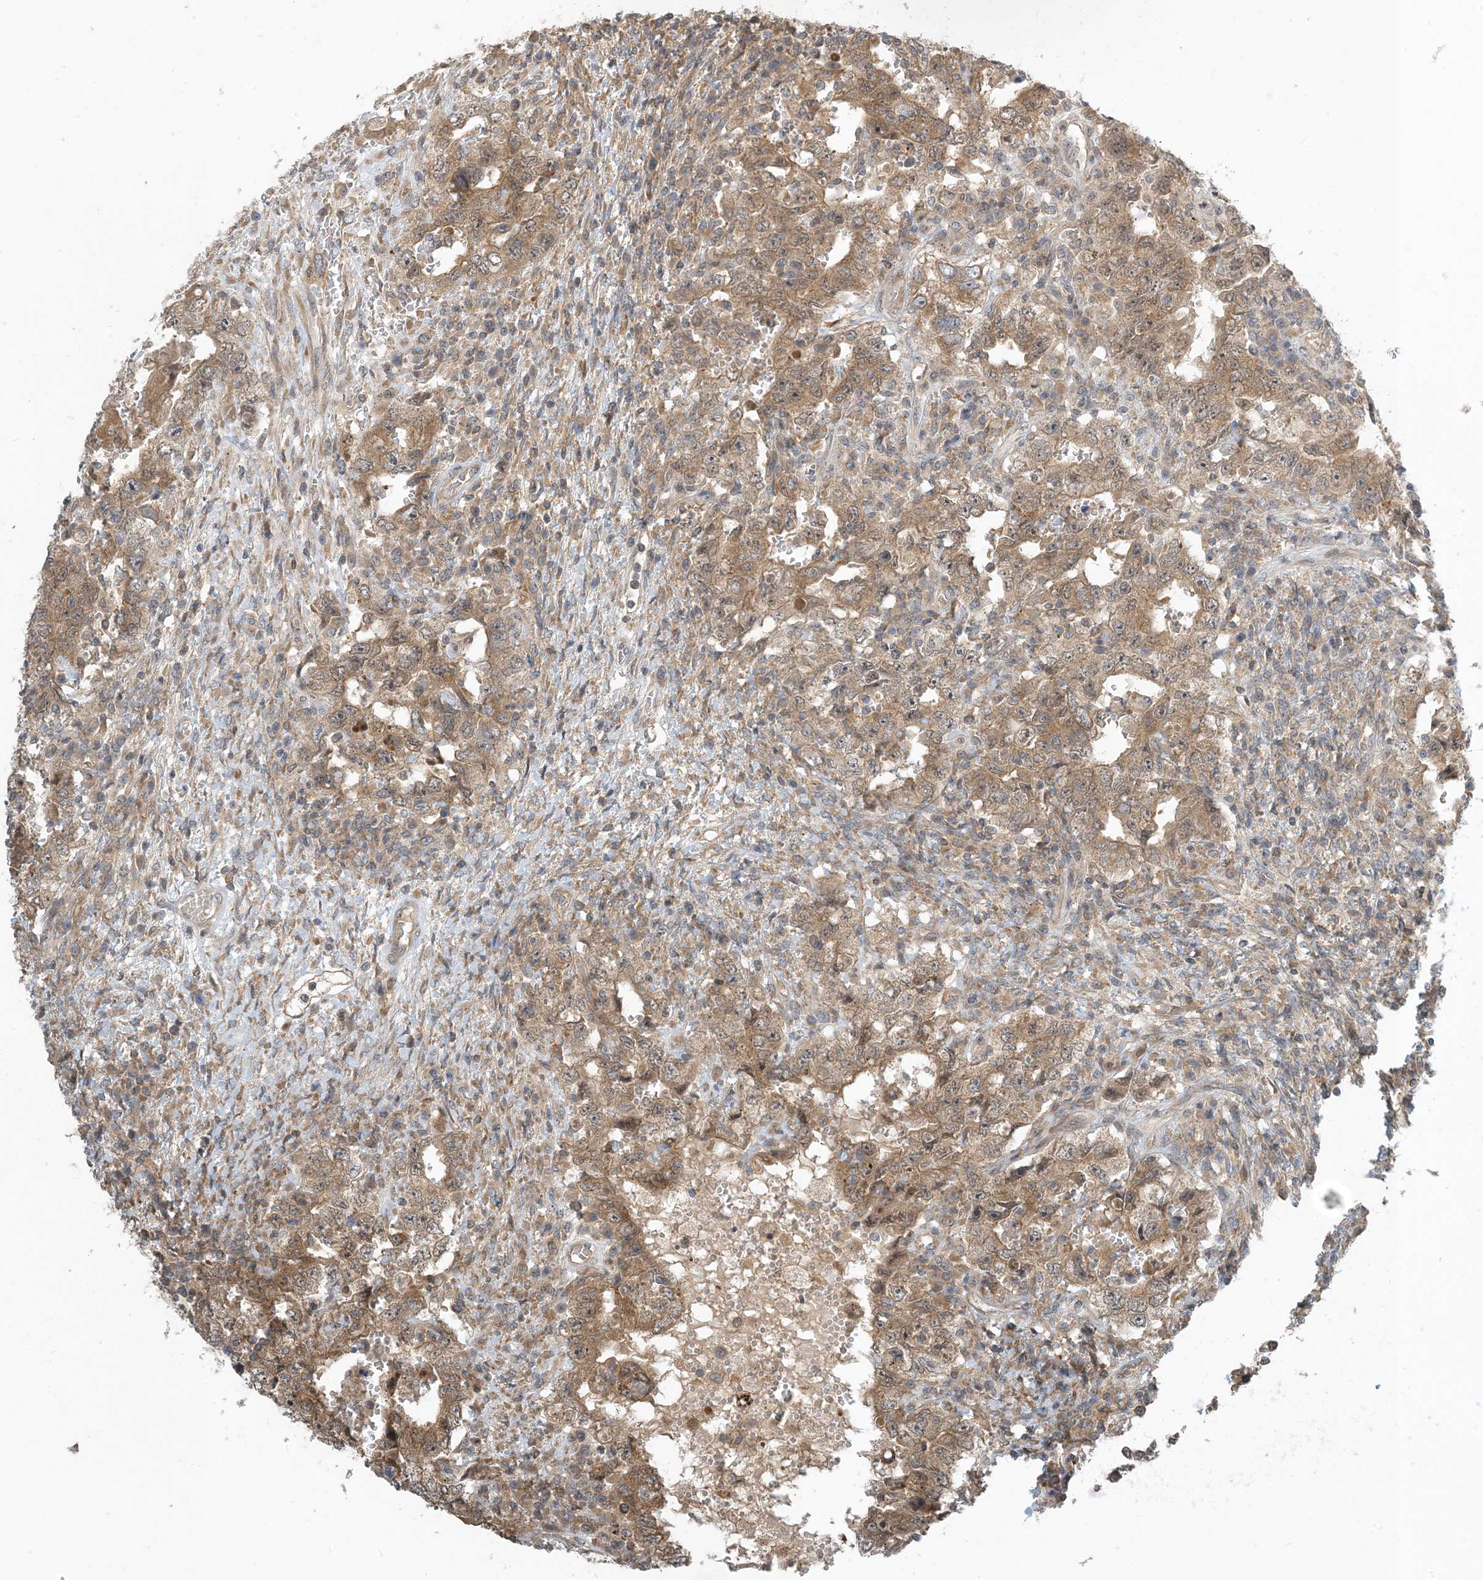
{"staining": {"intensity": "moderate", "quantity": ">75%", "location": "cytoplasmic/membranous"}, "tissue": "testis cancer", "cell_type": "Tumor cells", "image_type": "cancer", "snomed": [{"axis": "morphology", "description": "Carcinoma, Embryonal, NOS"}, {"axis": "topography", "description": "Testis"}], "caption": "High-power microscopy captured an immunohistochemistry (IHC) image of testis embryonal carcinoma, revealing moderate cytoplasmic/membranous staining in approximately >75% of tumor cells.", "gene": "ZBTB3", "patient": {"sex": "male", "age": 26}}